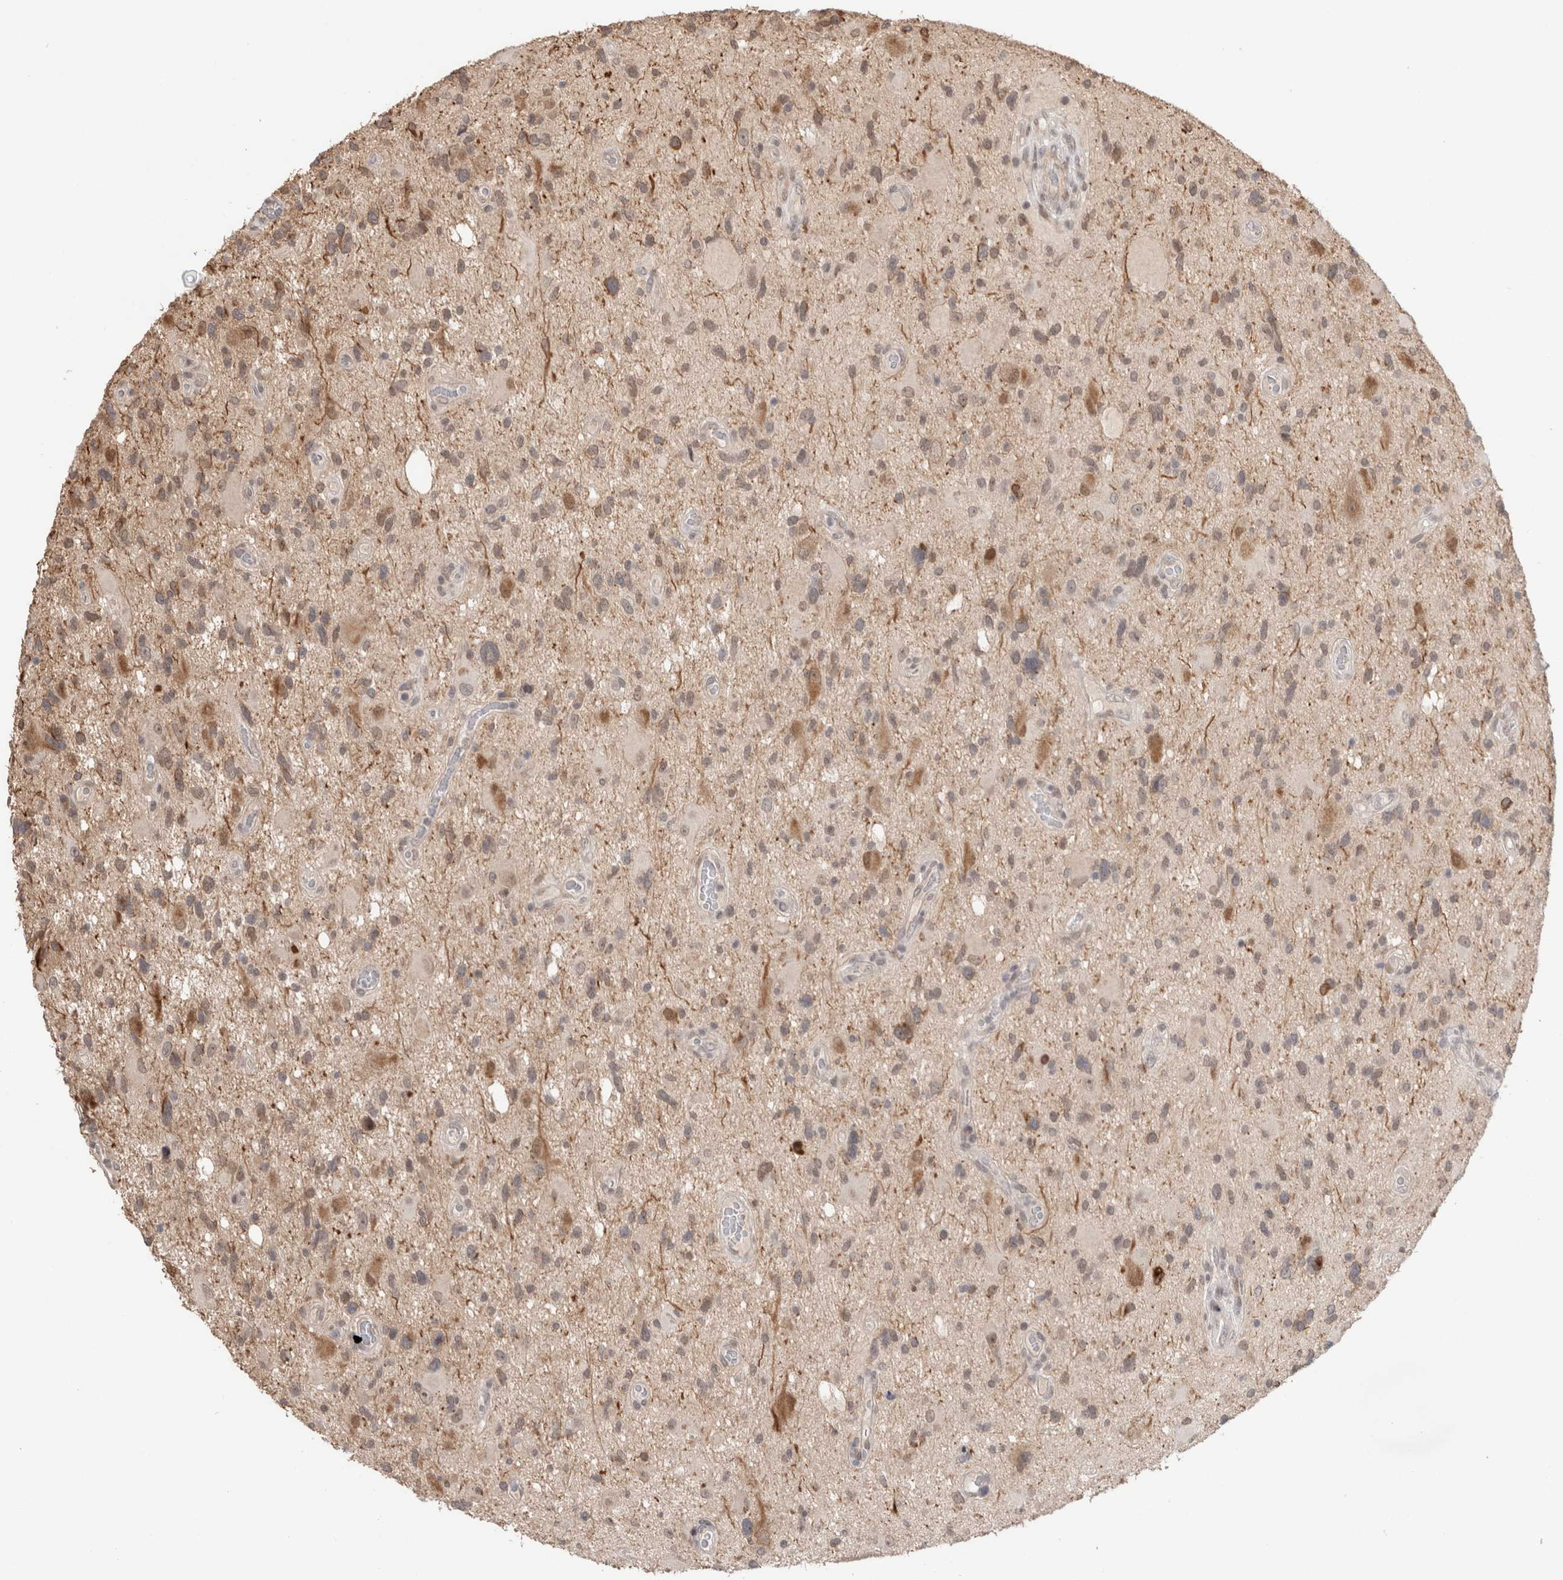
{"staining": {"intensity": "weak", "quantity": ">75%", "location": "cytoplasmic/membranous,nuclear"}, "tissue": "glioma", "cell_type": "Tumor cells", "image_type": "cancer", "snomed": [{"axis": "morphology", "description": "Glioma, malignant, High grade"}, {"axis": "topography", "description": "Brain"}], "caption": "Human glioma stained with a brown dye demonstrates weak cytoplasmic/membranous and nuclear positive positivity in about >75% of tumor cells.", "gene": "SYDE2", "patient": {"sex": "male", "age": 33}}